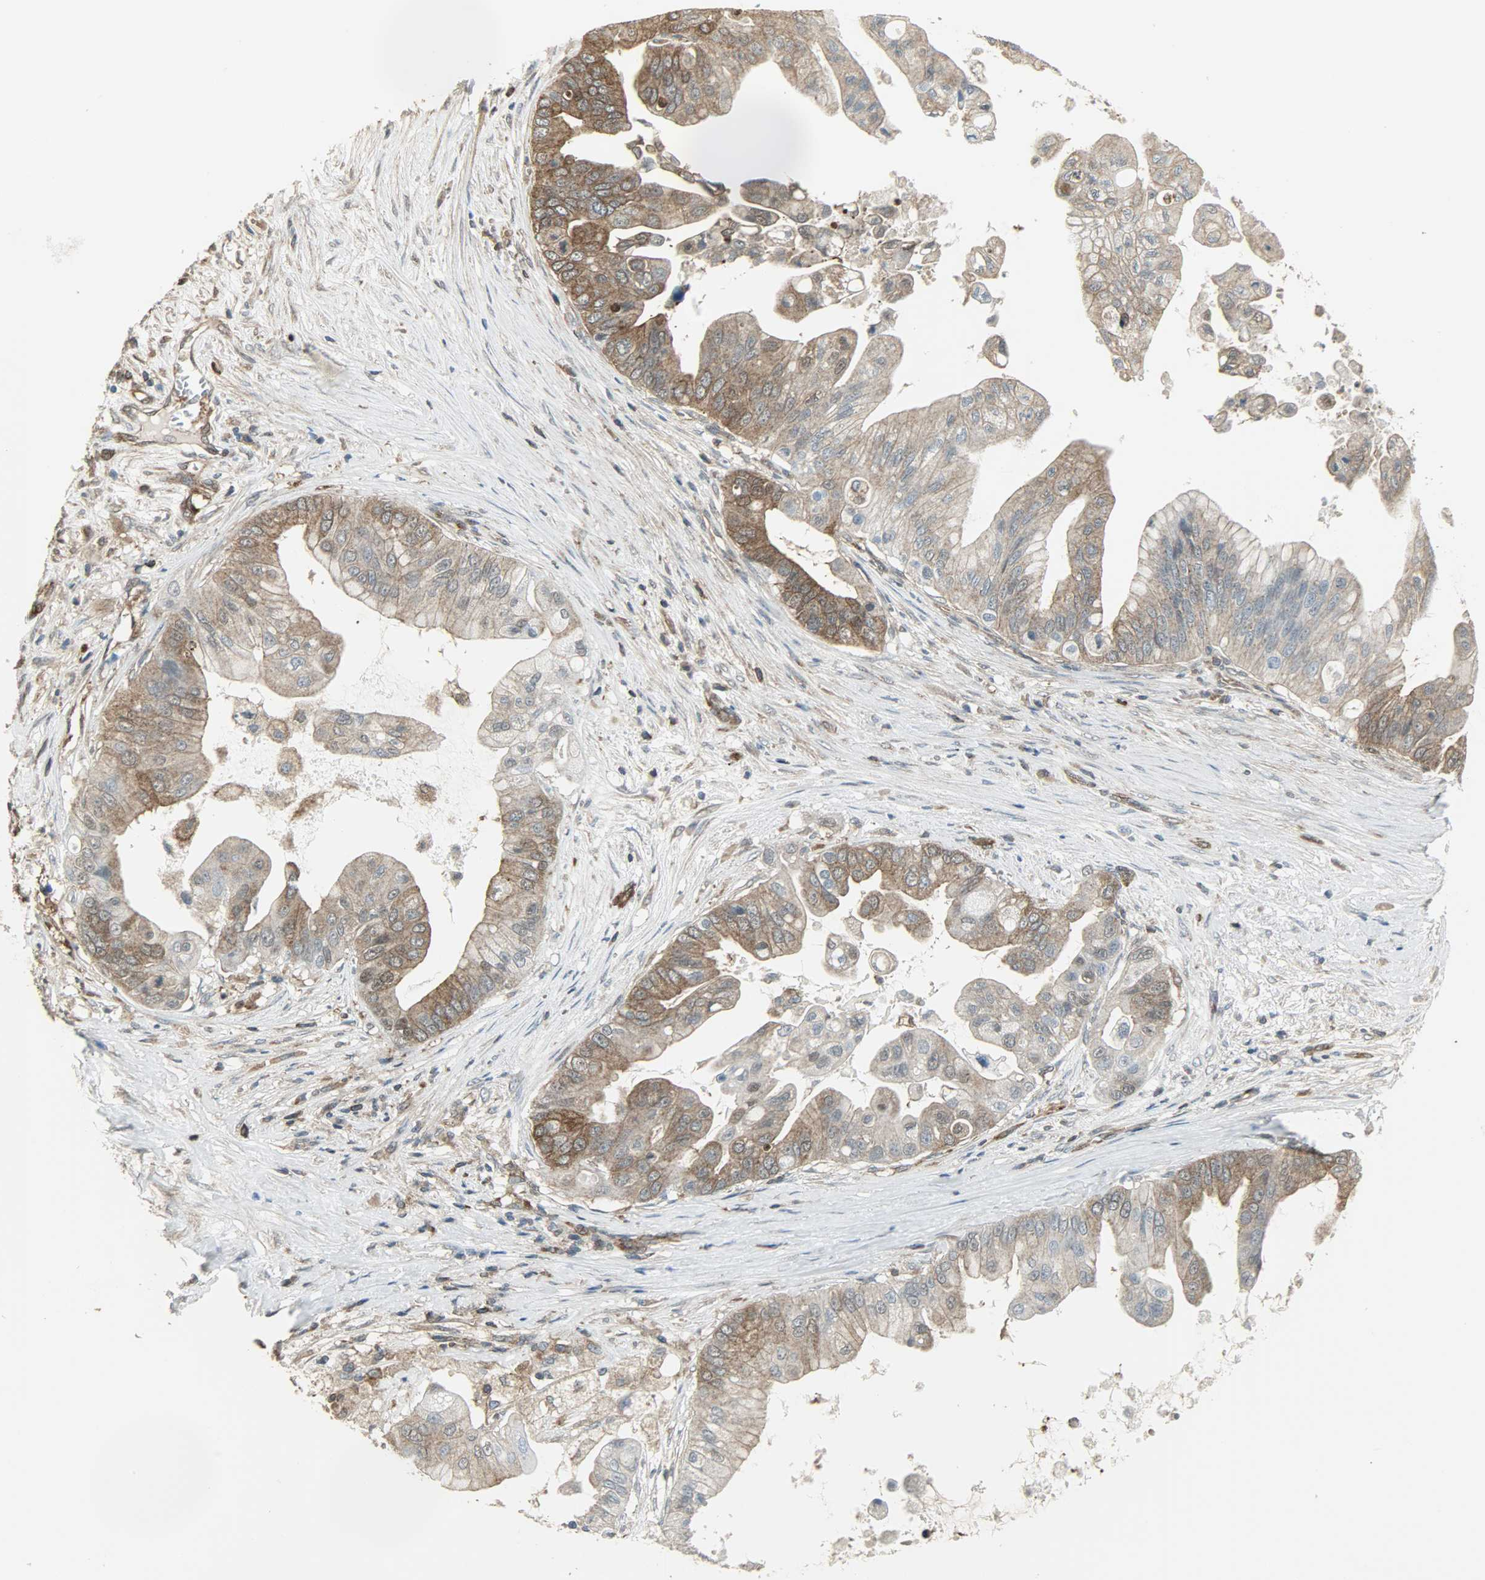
{"staining": {"intensity": "moderate", "quantity": ">75%", "location": "cytoplasmic/membranous"}, "tissue": "pancreatic cancer", "cell_type": "Tumor cells", "image_type": "cancer", "snomed": [{"axis": "morphology", "description": "Adenocarcinoma, NOS"}, {"axis": "topography", "description": "Pancreas"}], "caption": "Immunohistochemical staining of human adenocarcinoma (pancreatic) shows medium levels of moderate cytoplasmic/membranous positivity in about >75% of tumor cells. Nuclei are stained in blue.", "gene": "LDHB", "patient": {"sex": "female", "age": 75}}